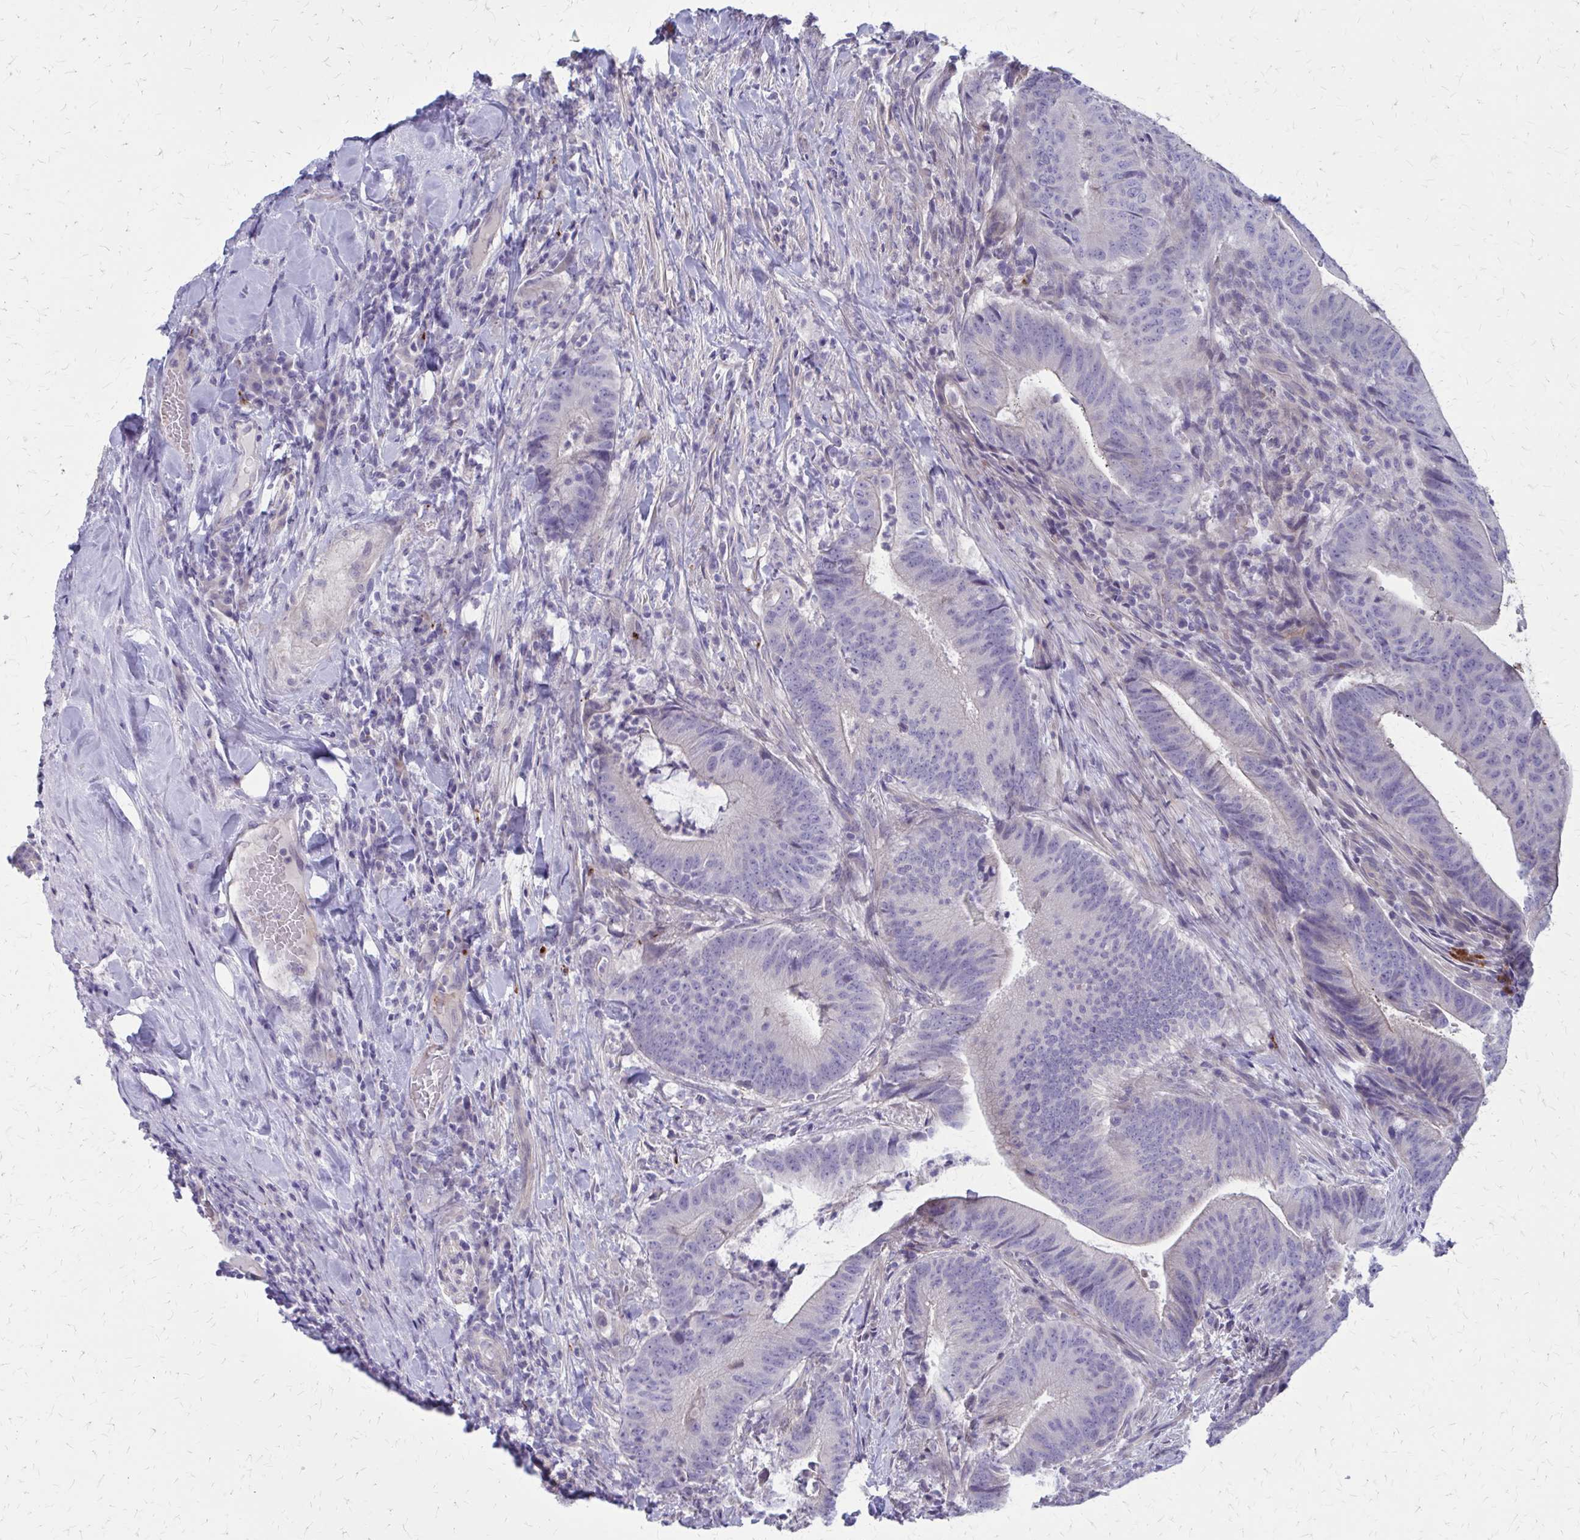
{"staining": {"intensity": "negative", "quantity": "none", "location": "none"}, "tissue": "colorectal cancer", "cell_type": "Tumor cells", "image_type": "cancer", "snomed": [{"axis": "morphology", "description": "Adenocarcinoma, NOS"}, {"axis": "topography", "description": "Colon"}], "caption": "Colorectal cancer stained for a protein using immunohistochemistry (IHC) reveals no staining tumor cells.", "gene": "GLYATL2", "patient": {"sex": "female", "age": 43}}